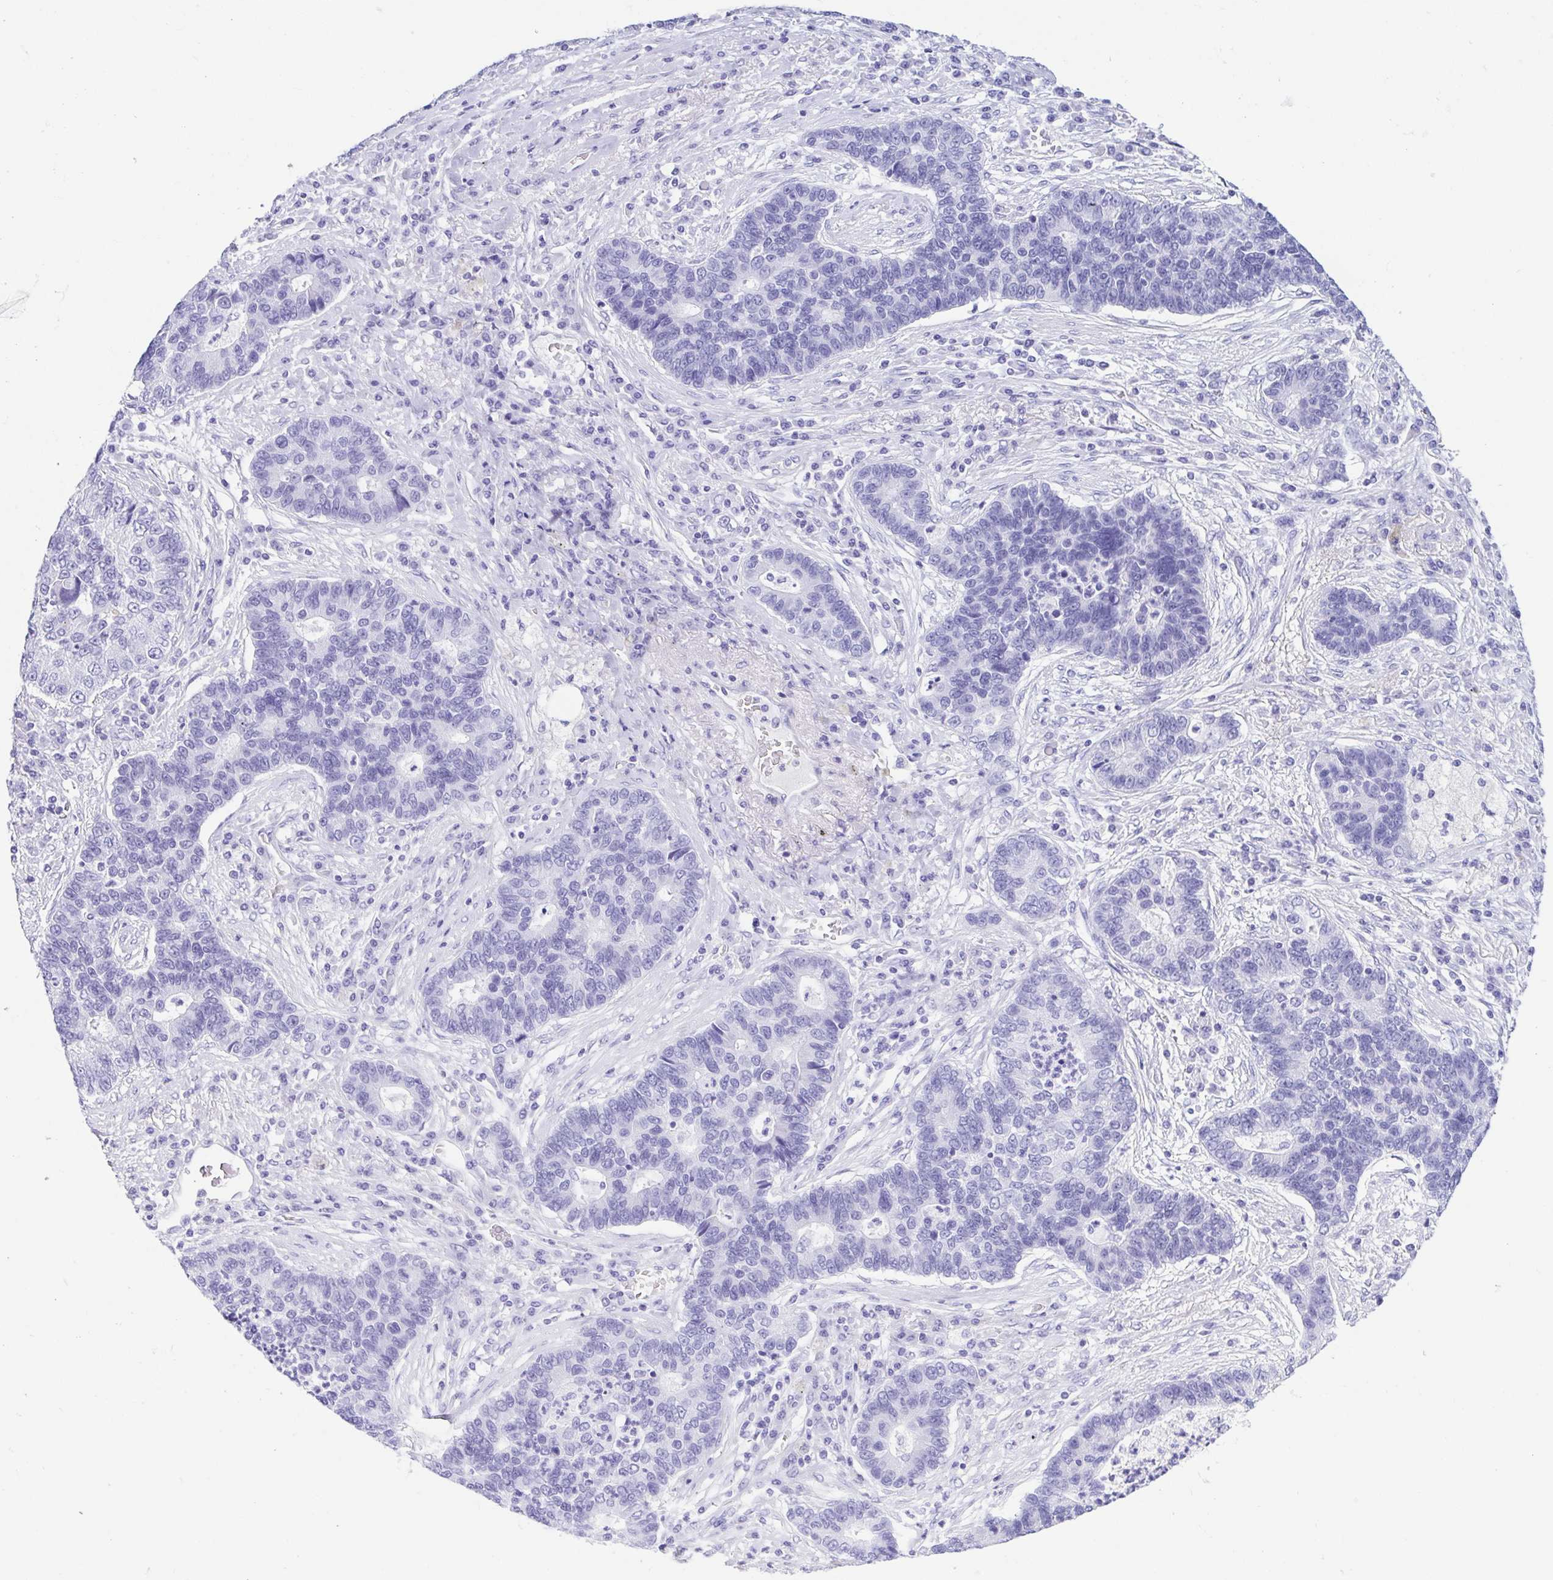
{"staining": {"intensity": "negative", "quantity": "none", "location": "none"}, "tissue": "lung cancer", "cell_type": "Tumor cells", "image_type": "cancer", "snomed": [{"axis": "morphology", "description": "Adenocarcinoma, NOS"}, {"axis": "topography", "description": "Lung"}], "caption": "Immunohistochemistry histopathology image of human lung cancer (adenocarcinoma) stained for a protein (brown), which shows no expression in tumor cells.", "gene": "GKN1", "patient": {"sex": "female", "age": 57}}